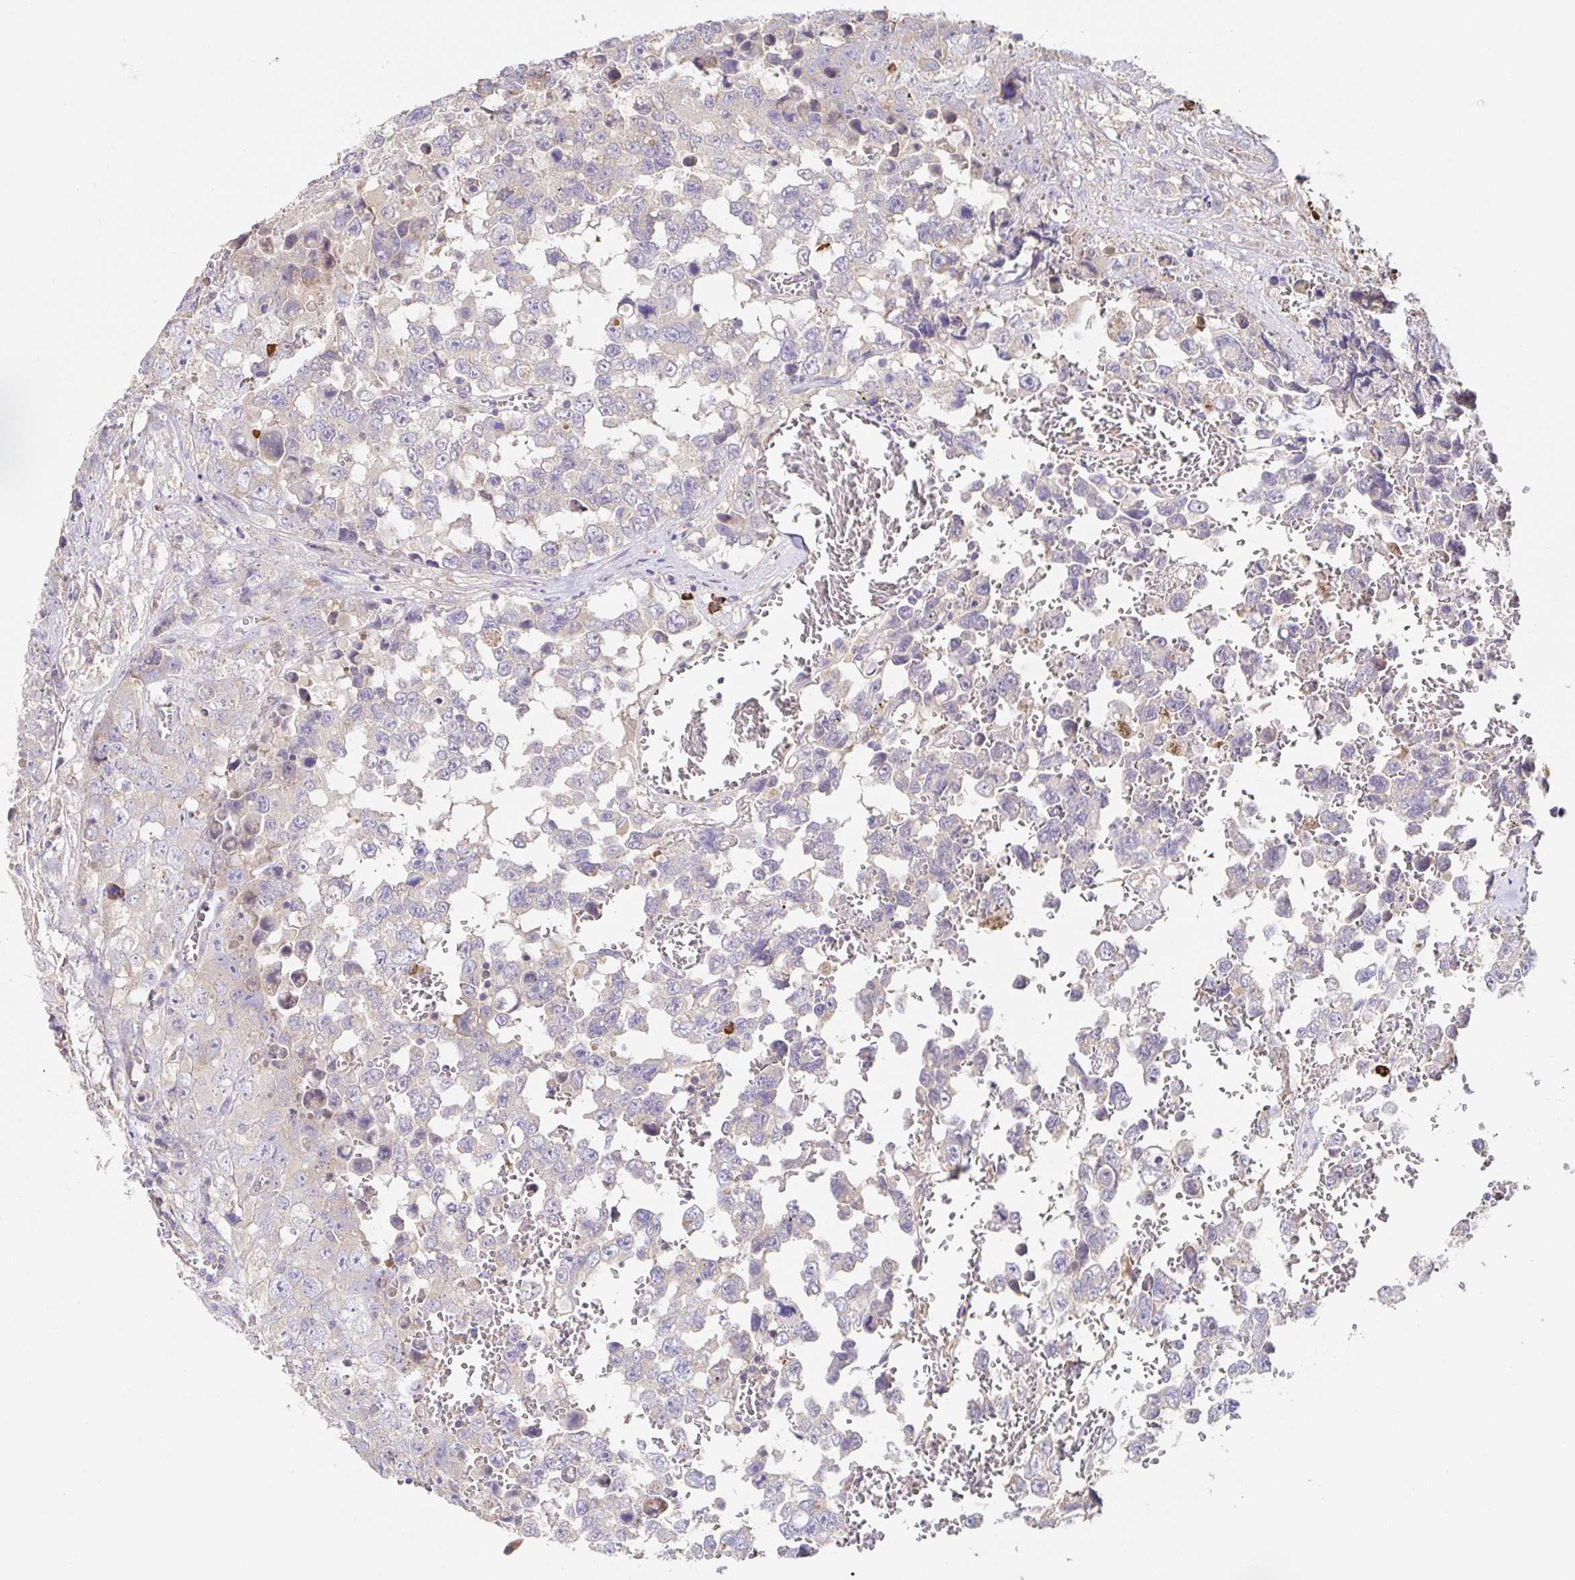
{"staining": {"intensity": "negative", "quantity": "none", "location": "none"}, "tissue": "testis cancer", "cell_type": "Tumor cells", "image_type": "cancer", "snomed": [{"axis": "morphology", "description": "Carcinoma, Embryonal, NOS"}, {"axis": "topography", "description": "Testis"}], "caption": "Protein analysis of embryonal carcinoma (testis) demonstrates no significant positivity in tumor cells. (DAB immunohistochemistry visualized using brightfield microscopy, high magnification).", "gene": "HAGH", "patient": {"sex": "male", "age": 18}}